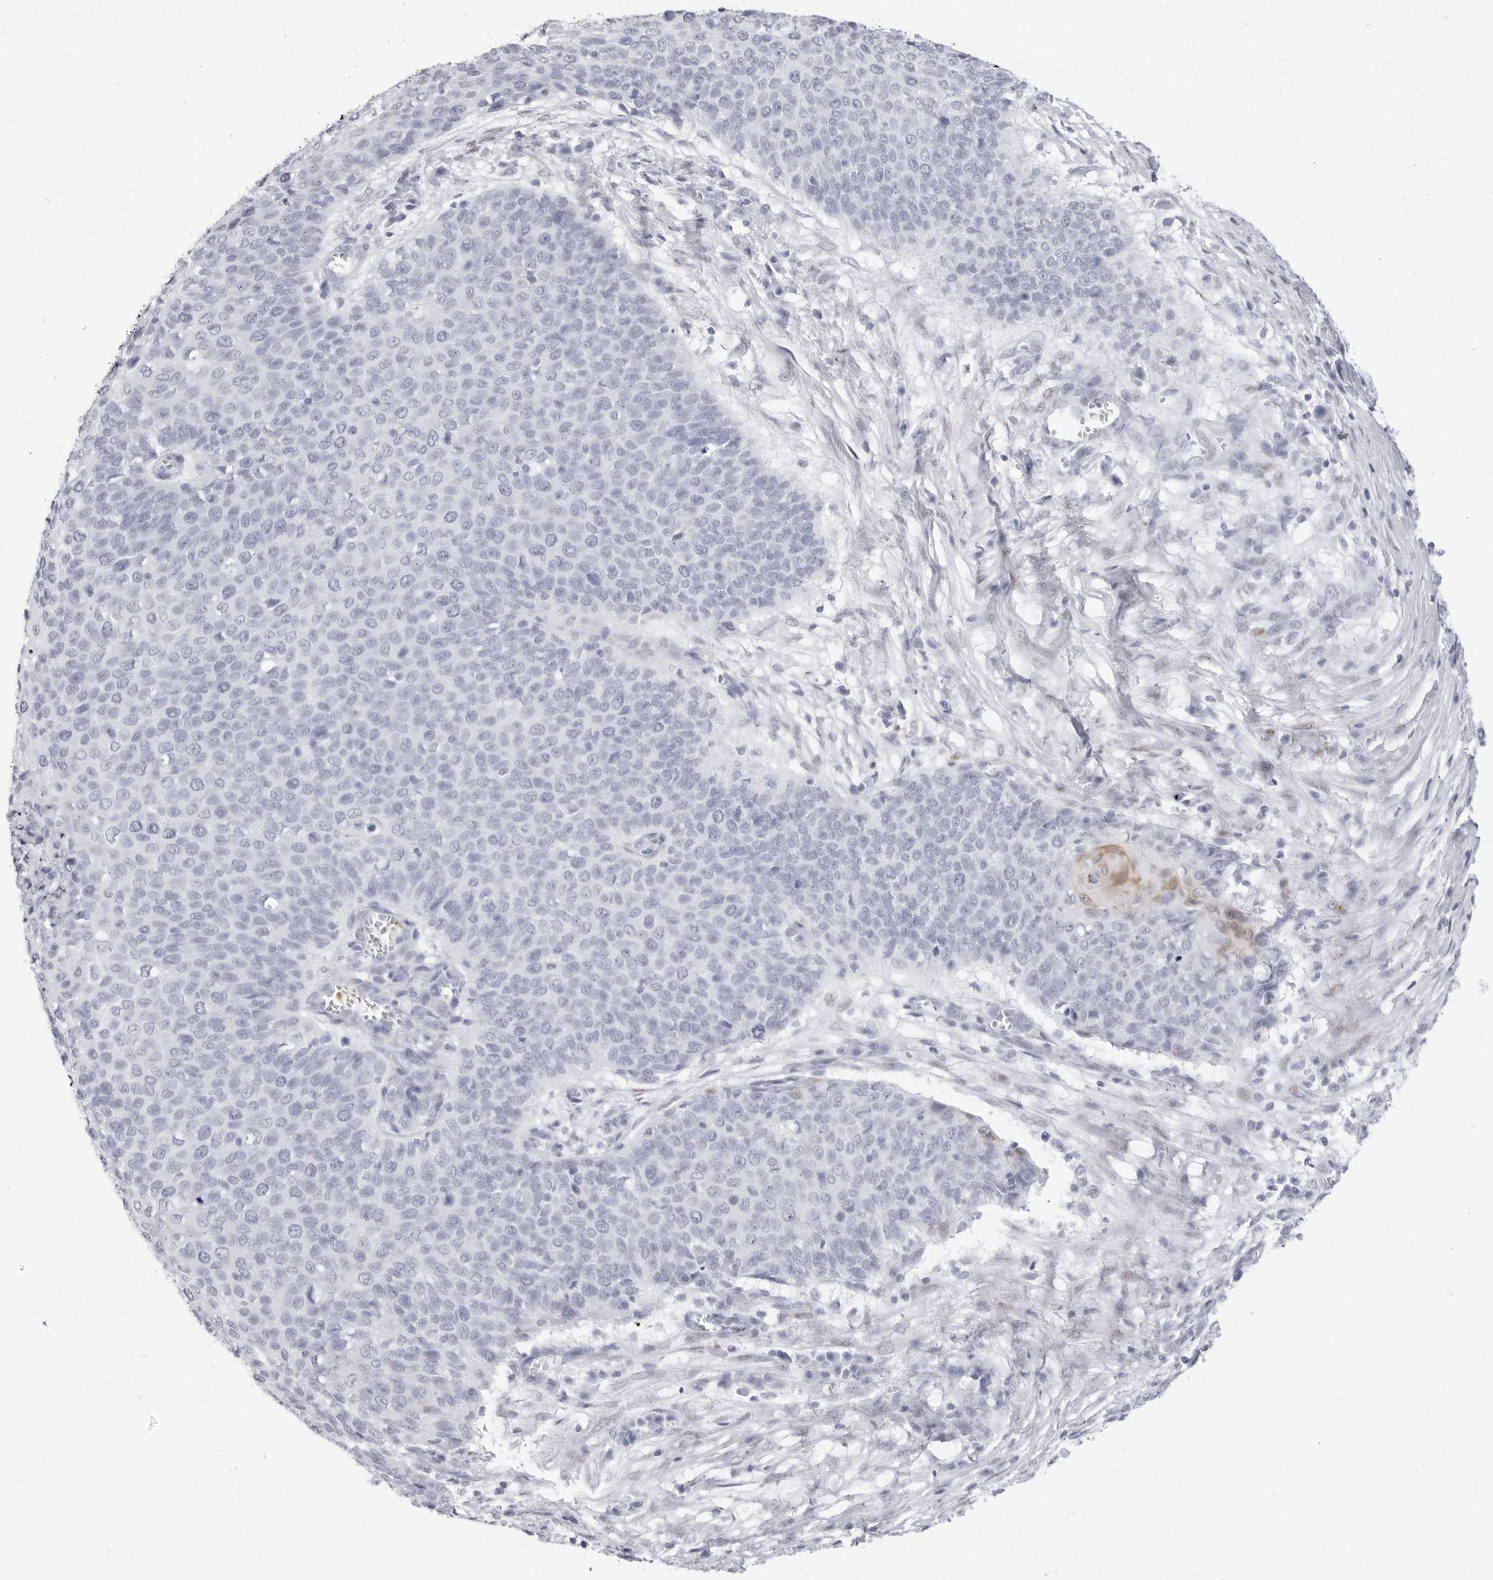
{"staining": {"intensity": "negative", "quantity": "none", "location": "none"}, "tissue": "cervical cancer", "cell_type": "Tumor cells", "image_type": "cancer", "snomed": [{"axis": "morphology", "description": "Squamous cell carcinoma, NOS"}, {"axis": "topography", "description": "Cervix"}], "caption": "A histopathology image of human cervical squamous cell carcinoma is negative for staining in tumor cells. Nuclei are stained in blue.", "gene": "TSSK1B", "patient": {"sex": "female", "age": 39}}